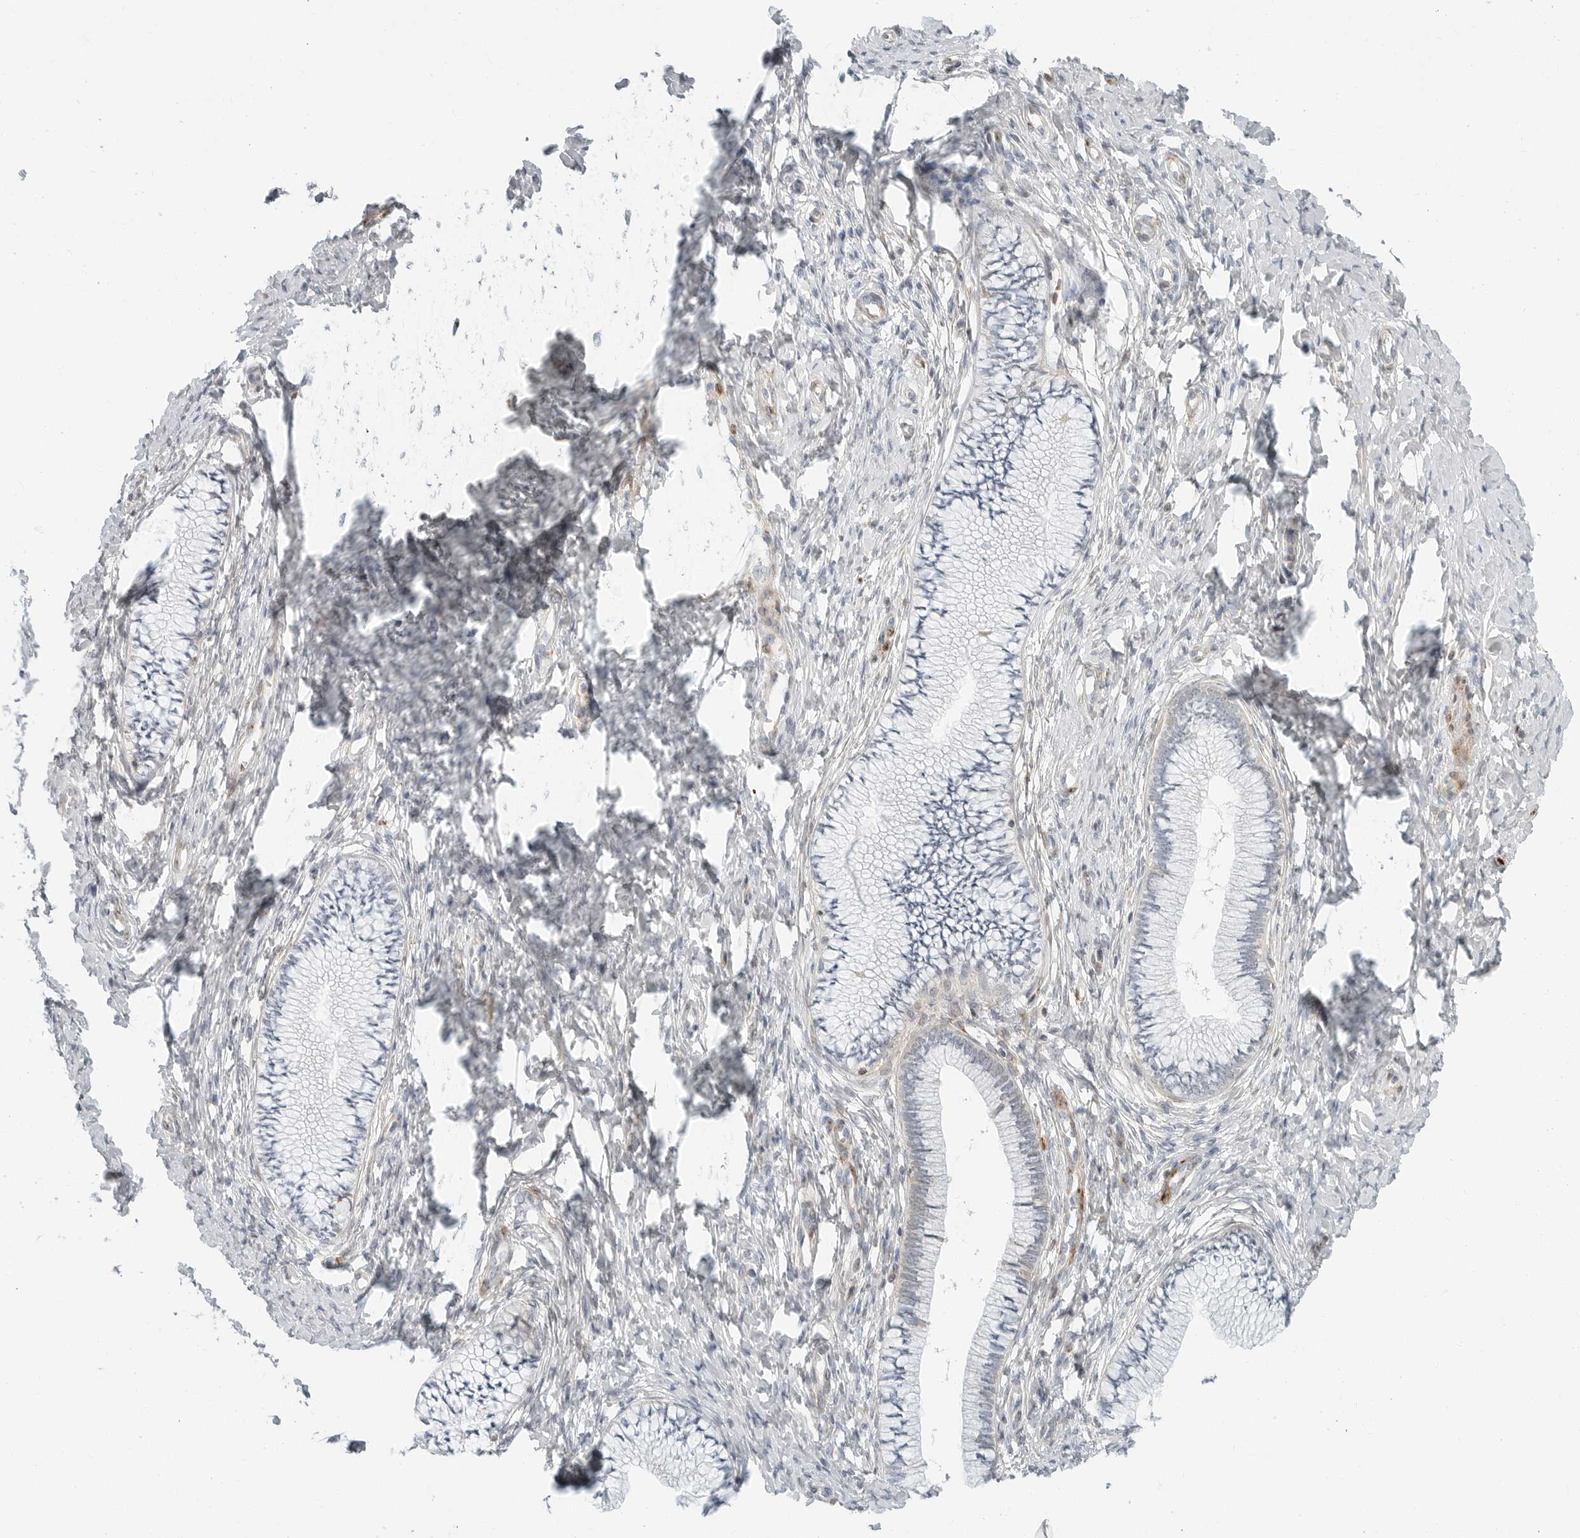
{"staining": {"intensity": "negative", "quantity": "none", "location": "none"}, "tissue": "cervix", "cell_type": "Glandular cells", "image_type": "normal", "snomed": [{"axis": "morphology", "description": "Normal tissue, NOS"}, {"axis": "topography", "description": "Cervix"}], "caption": "The IHC image has no significant expression in glandular cells of cervix.", "gene": "C1QTNF1", "patient": {"sex": "female", "age": 36}}